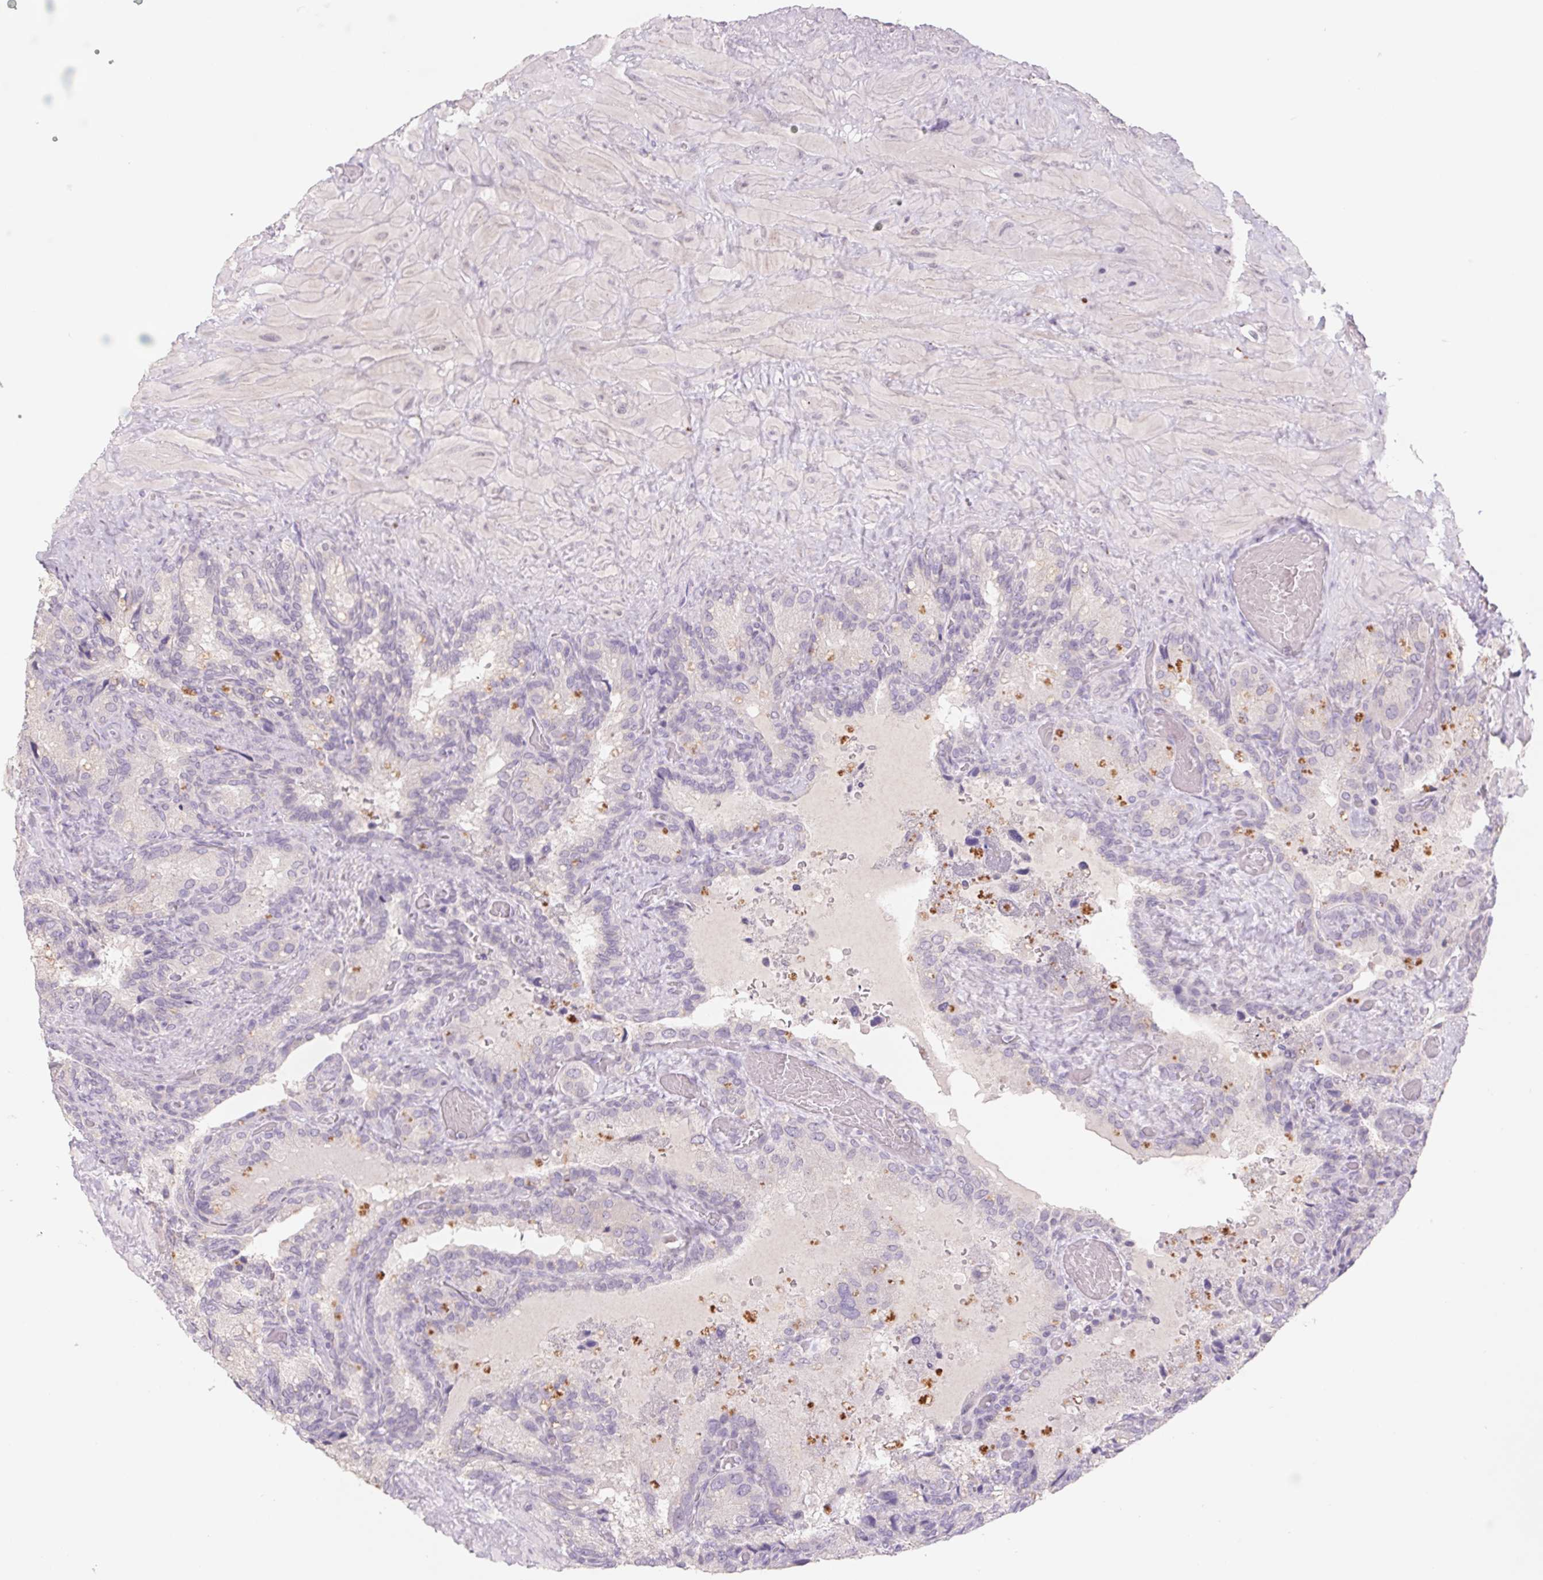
{"staining": {"intensity": "negative", "quantity": "none", "location": "none"}, "tissue": "seminal vesicle", "cell_type": "Glandular cells", "image_type": "normal", "snomed": [{"axis": "morphology", "description": "Normal tissue, NOS"}, {"axis": "topography", "description": "Seminal veicle"}], "caption": "Immunohistochemical staining of normal seminal vesicle exhibits no significant expression in glandular cells. (DAB immunohistochemistry (IHC) with hematoxylin counter stain).", "gene": "PNMA8B", "patient": {"sex": "male", "age": 60}}